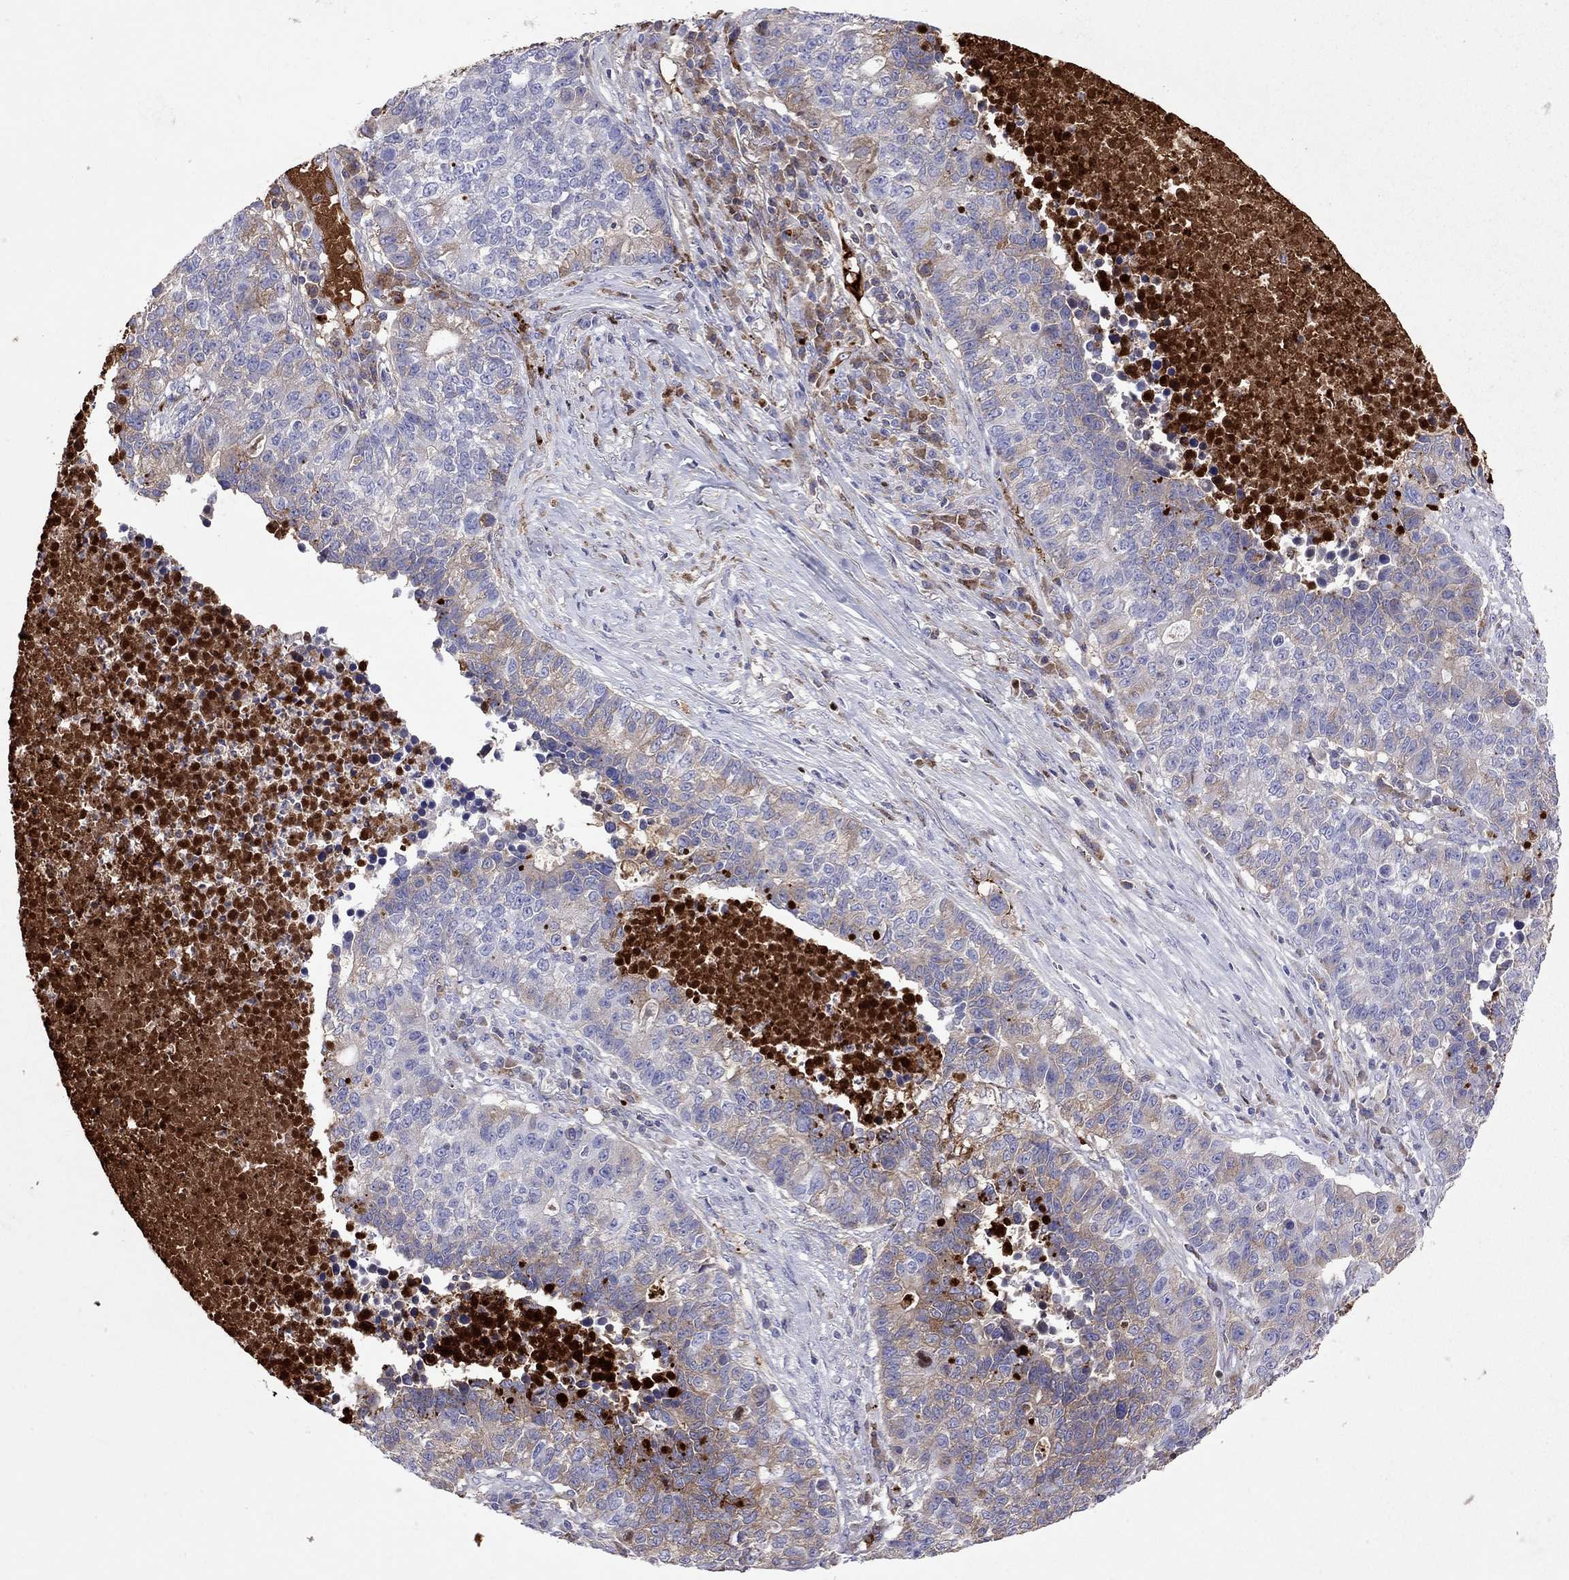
{"staining": {"intensity": "negative", "quantity": "none", "location": "none"}, "tissue": "lung cancer", "cell_type": "Tumor cells", "image_type": "cancer", "snomed": [{"axis": "morphology", "description": "Adenocarcinoma, NOS"}, {"axis": "topography", "description": "Lung"}], "caption": "This histopathology image is of lung cancer stained with IHC to label a protein in brown with the nuclei are counter-stained blue. There is no staining in tumor cells. (Brightfield microscopy of DAB immunohistochemistry (IHC) at high magnification).", "gene": "SERPINA3", "patient": {"sex": "male", "age": 57}}